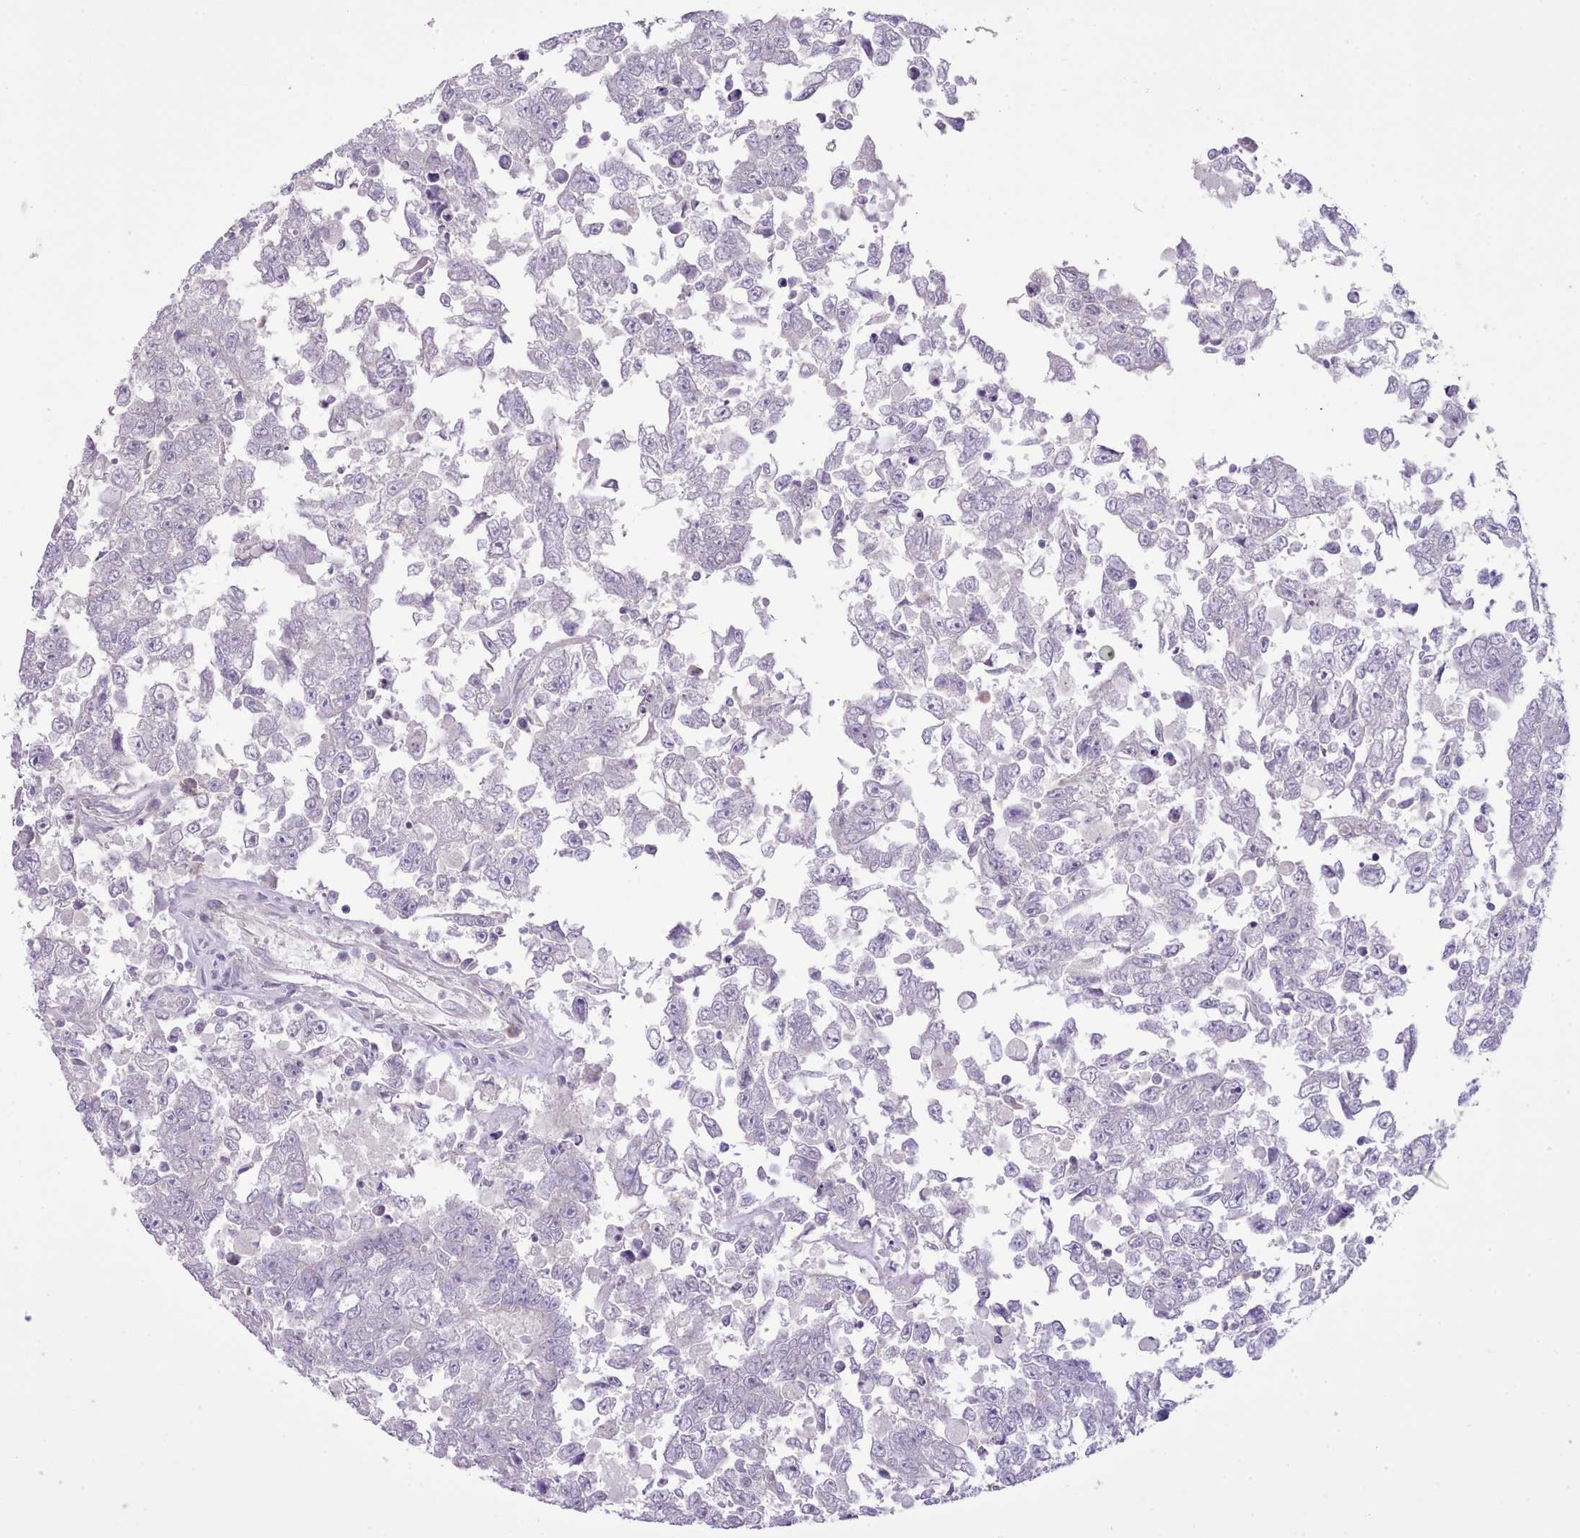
{"staining": {"intensity": "negative", "quantity": "none", "location": "none"}, "tissue": "testis cancer", "cell_type": "Tumor cells", "image_type": "cancer", "snomed": [{"axis": "morphology", "description": "Carcinoma, Embryonal, NOS"}, {"axis": "topography", "description": "Testis"}], "caption": "IHC of testis cancer (embryonal carcinoma) displays no expression in tumor cells. The staining is performed using DAB brown chromogen with nuclei counter-stained in using hematoxylin.", "gene": "CCL1", "patient": {"sex": "male", "age": 25}}